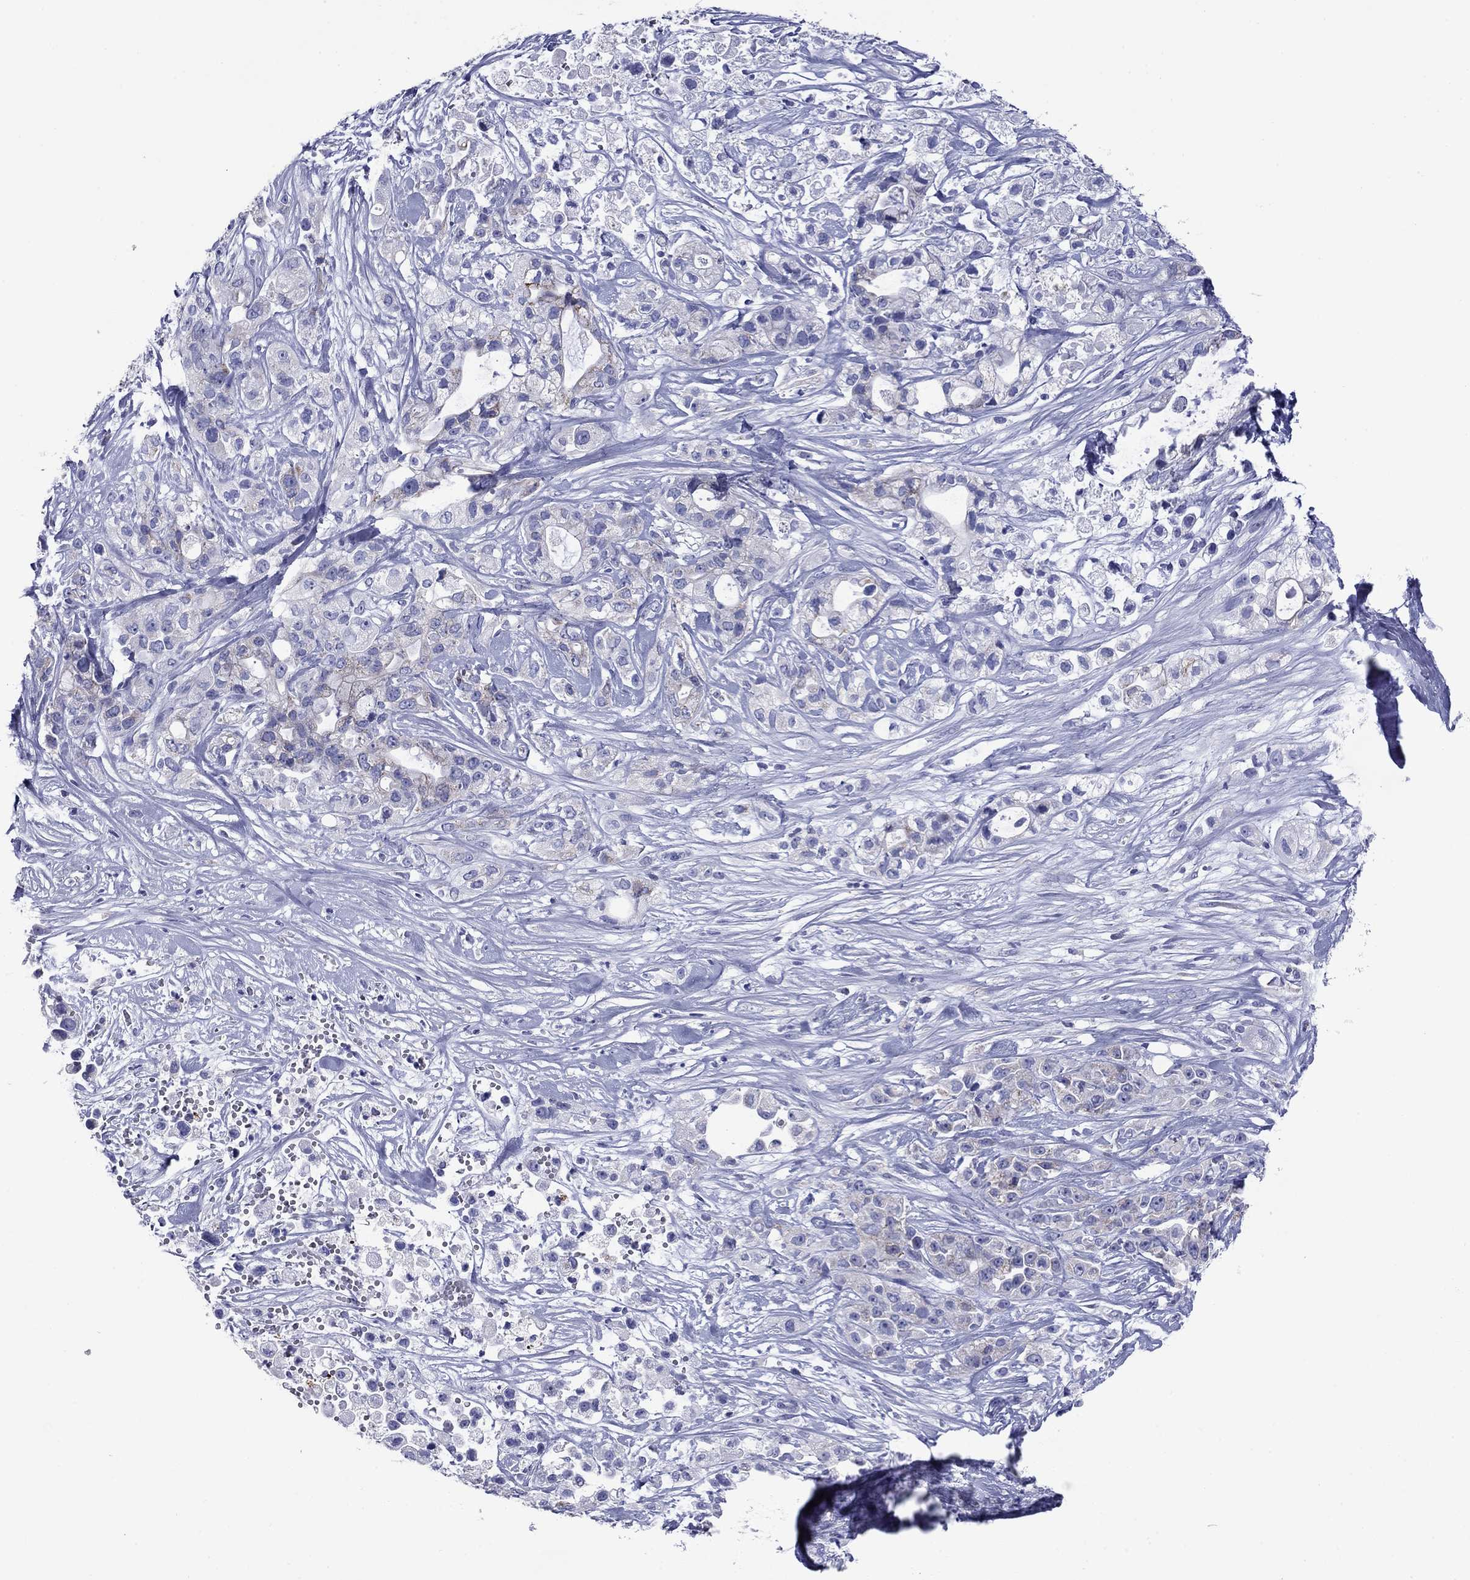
{"staining": {"intensity": "negative", "quantity": "none", "location": "none"}, "tissue": "pancreatic cancer", "cell_type": "Tumor cells", "image_type": "cancer", "snomed": [{"axis": "morphology", "description": "Adenocarcinoma, NOS"}, {"axis": "topography", "description": "Pancreas"}], "caption": "Immunohistochemistry (IHC) histopathology image of neoplastic tissue: human adenocarcinoma (pancreatic) stained with DAB (3,3'-diaminobenzidine) demonstrates no significant protein expression in tumor cells.", "gene": "ACADSB", "patient": {"sex": "male", "age": 44}}